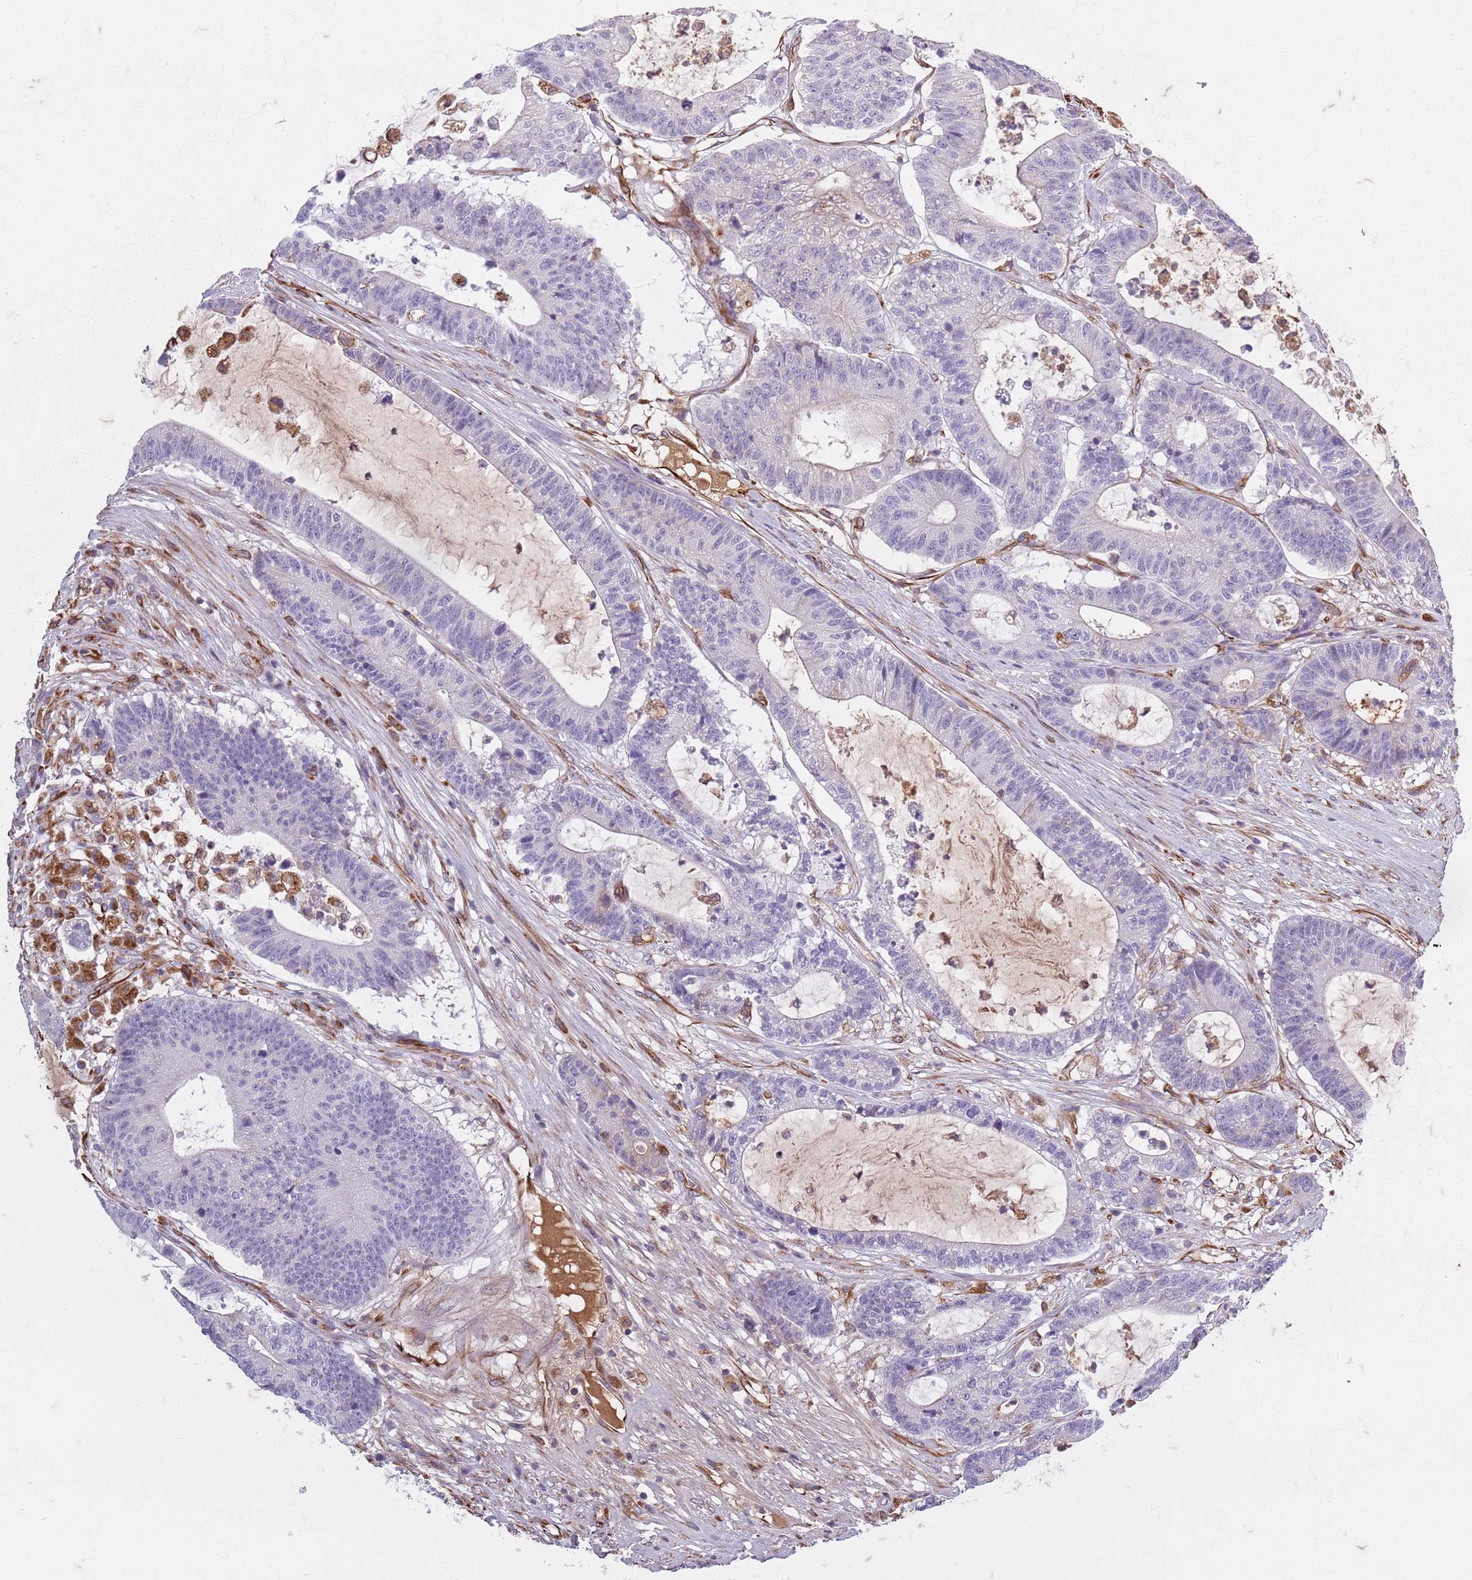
{"staining": {"intensity": "negative", "quantity": "none", "location": "none"}, "tissue": "colorectal cancer", "cell_type": "Tumor cells", "image_type": "cancer", "snomed": [{"axis": "morphology", "description": "Adenocarcinoma, NOS"}, {"axis": "topography", "description": "Colon"}], "caption": "Human colorectal adenocarcinoma stained for a protein using immunohistochemistry (IHC) exhibits no expression in tumor cells.", "gene": "TAS2R38", "patient": {"sex": "female", "age": 84}}